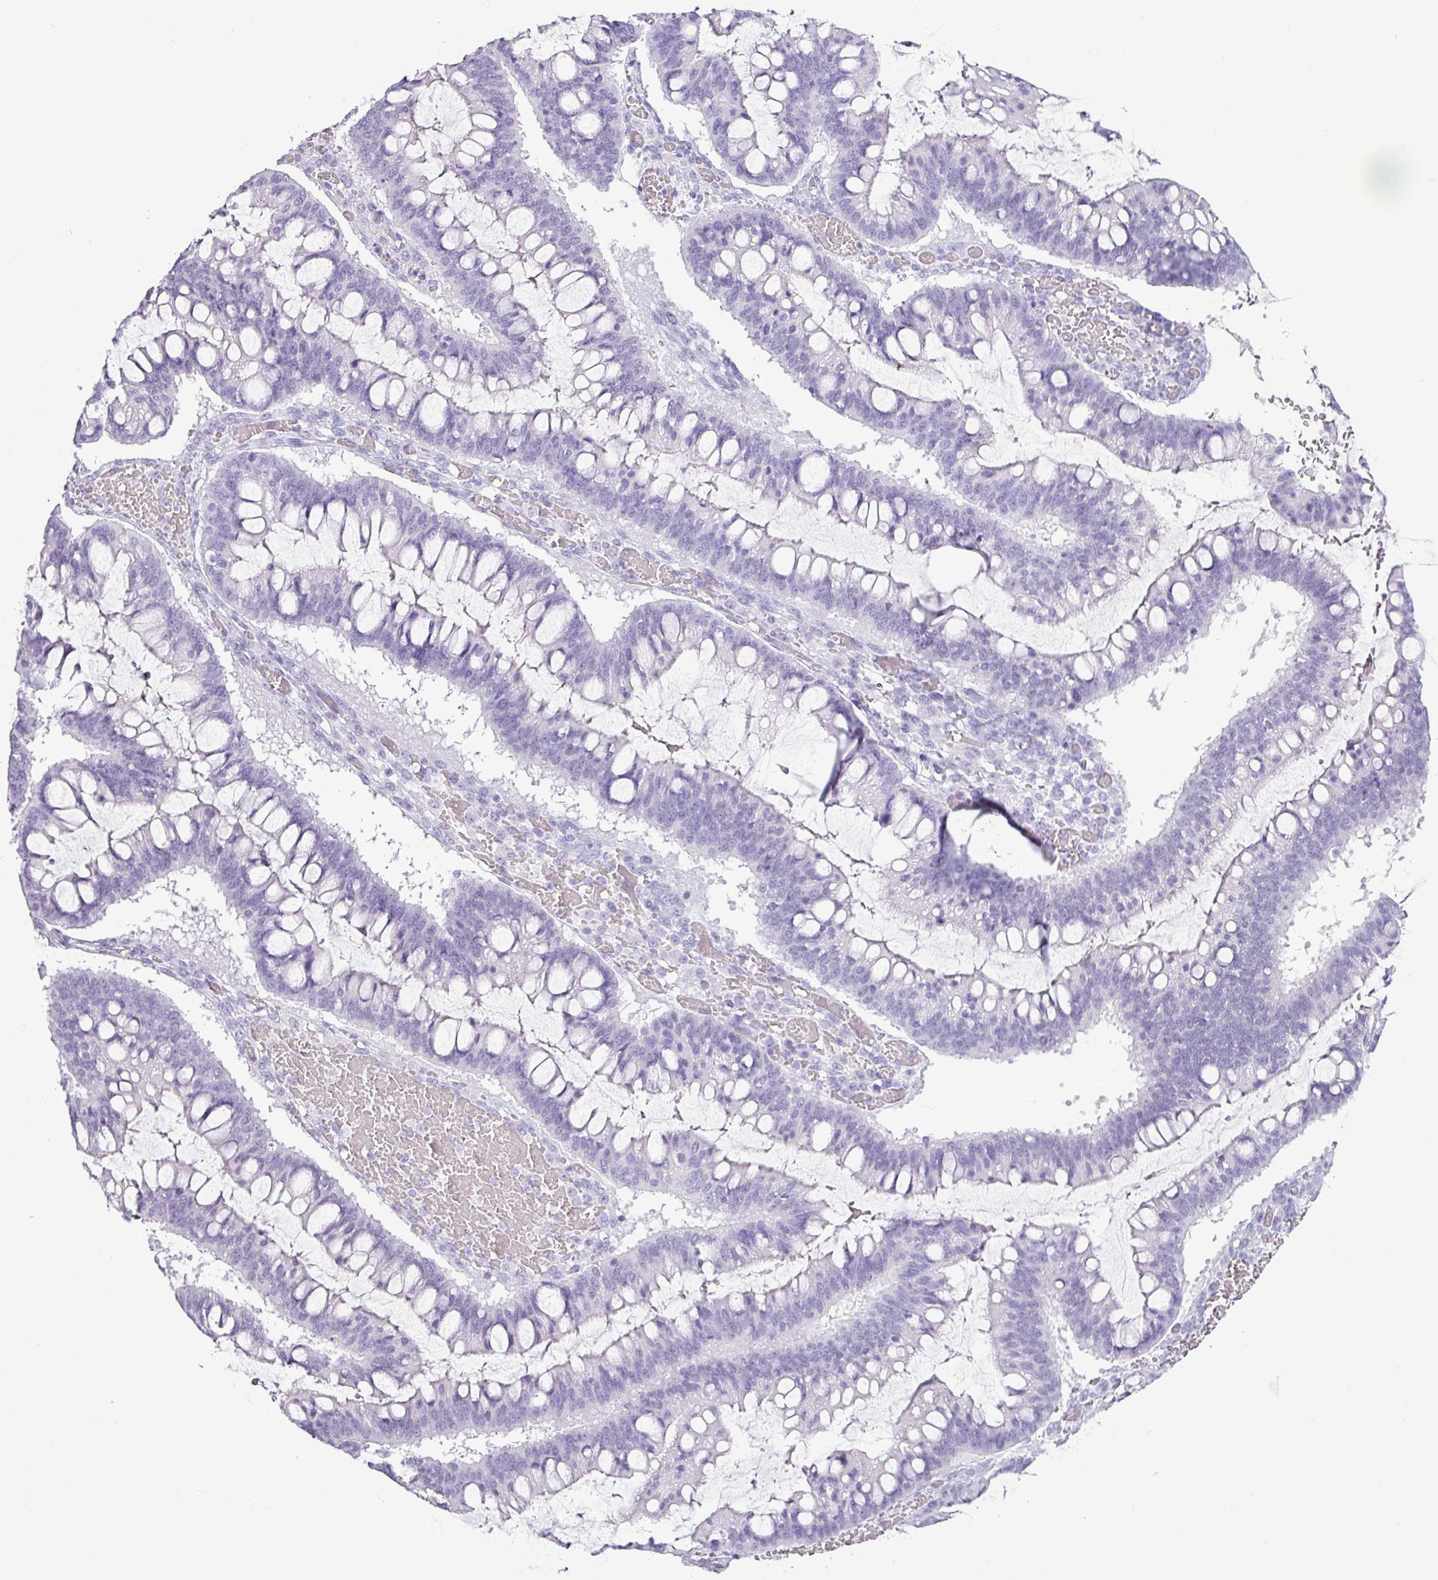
{"staining": {"intensity": "negative", "quantity": "none", "location": "none"}, "tissue": "ovarian cancer", "cell_type": "Tumor cells", "image_type": "cancer", "snomed": [{"axis": "morphology", "description": "Cystadenocarcinoma, mucinous, NOS"}, {"axis": "topography", "description": "Ovary"}], "caption": "Micrograph shows no protein expression in tumor cells of ovarian cancer (mucinous cystadenocarcinoma) tissue.", "gene": "AMY1B", "patient": {"sex": "female", "age": 73}}